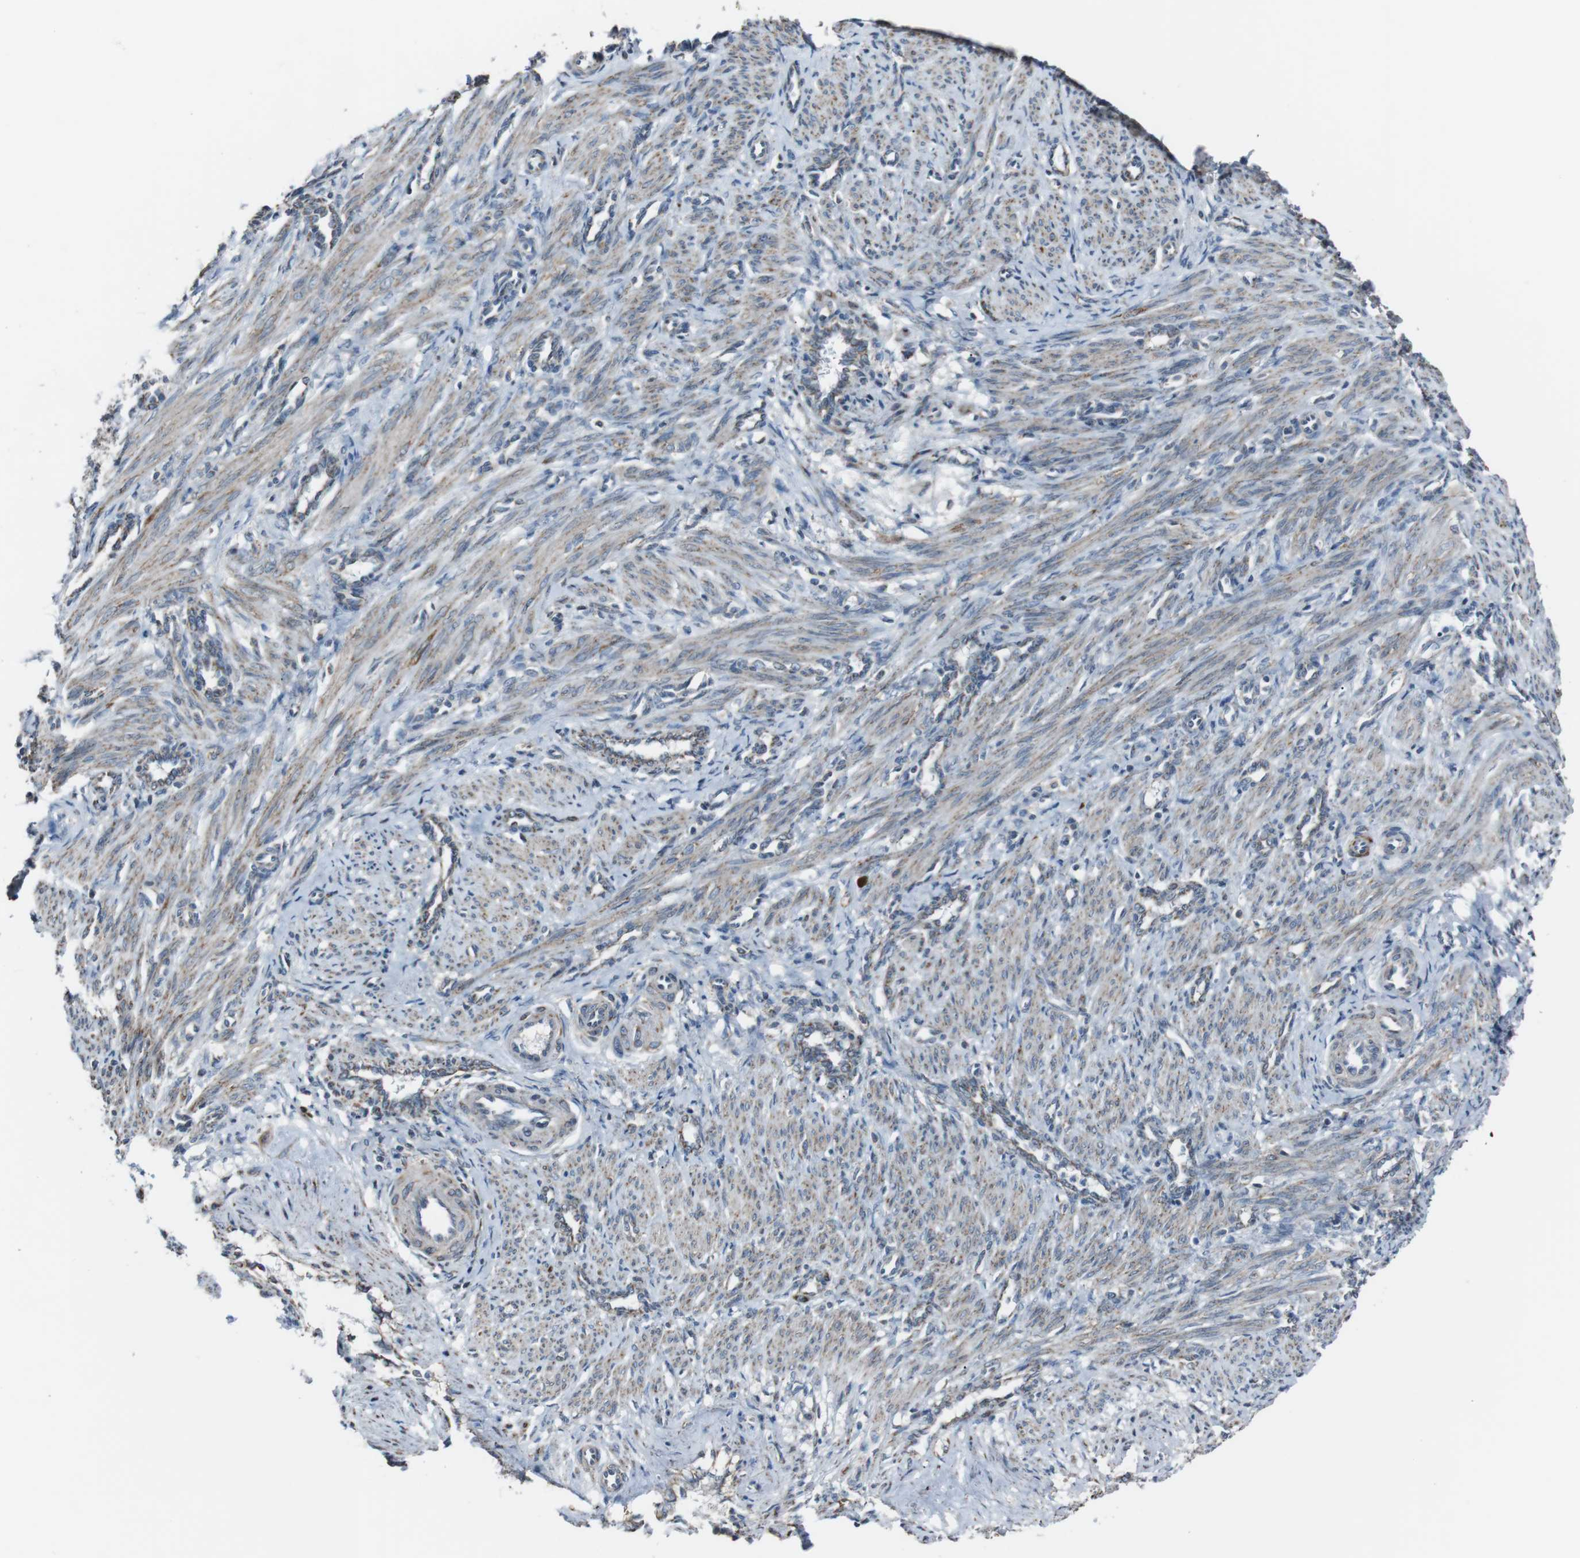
{"staining": {"intensity": "weak", "quantity": "25%-75%", "location": "cytoplasmic/membranous"}, "tissue": "smooth muscle", "cell_type": "Smooth muscle cells", "image_type": "normal", "snomed": [{"axis": "morphology", "description": "Normal tissue, NOS"}, {"axis": "topography", "description": "Endometrium"}], "caption": "Immunohistochemical staining of unremarkable smooth muscle demonstrates low levels of weak cytoplasmic/membranous positivity in about 25%-75% of smooth muscle cells. (Stains: DAB (3,3'-diaminobenzidine) in brown, nuclei in blue, Microscopy: brightfield microscopy at high magnification).", "gene": "CISD2", "patient": {"sex": "female", "age": 33}}